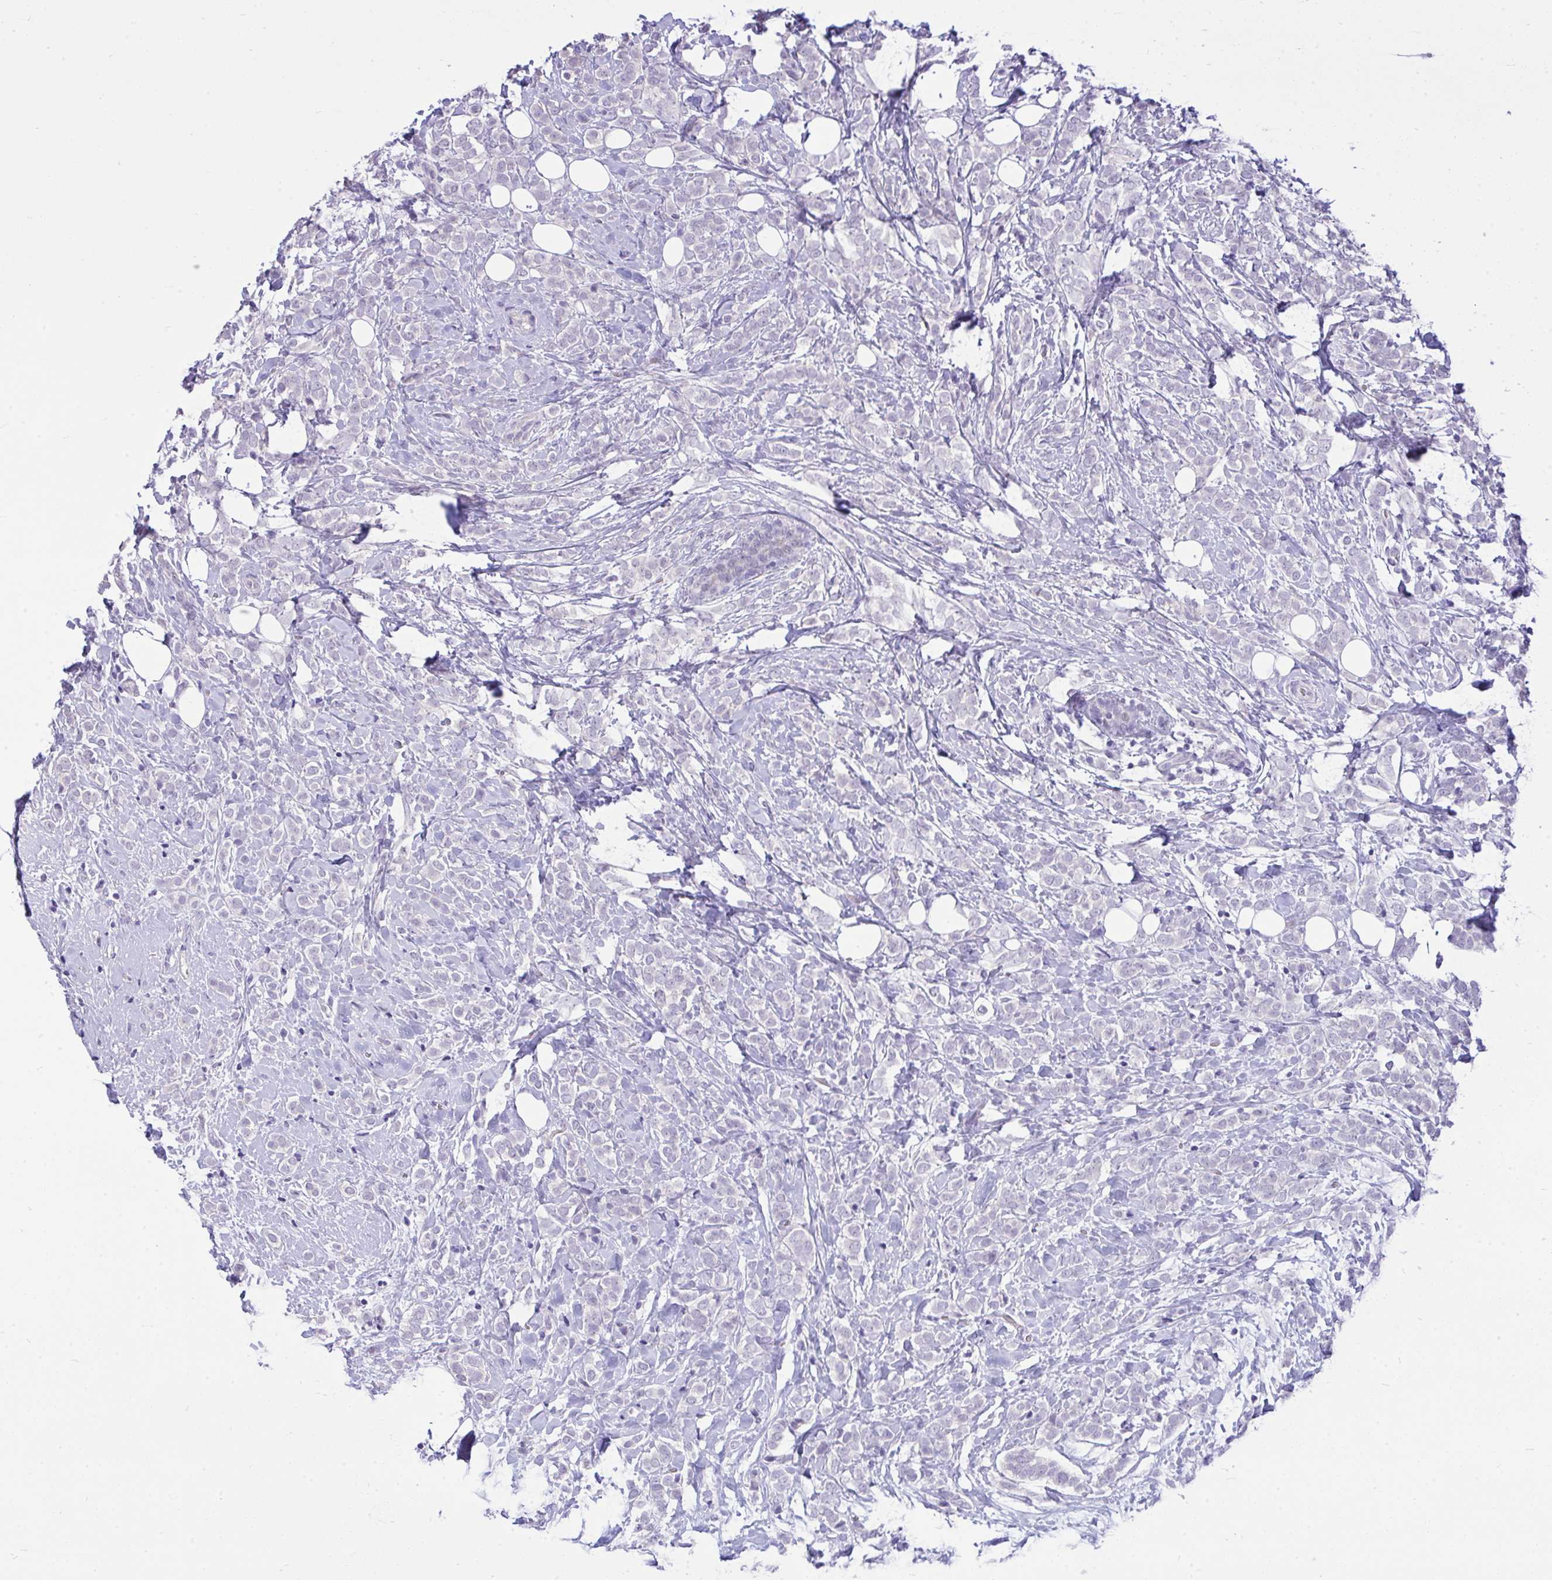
{"staining": {"intensity": "negative", "quantity": "none", "location": "none"}, "tissue": "breast cancer", "cell_type": "Tumor cells", "image_type": "cancer", "snomed": [{"axis": "morphology", "description": "Lobular carcinoma"}, {"axis": "topography", "description": "Breast"}], "caption": "Breast cancer was stained to show a protein in brown. There is no significant positivity in tumor cells.", "gene": "PRM2", "patient": {"sex": "female", "age": 49}}